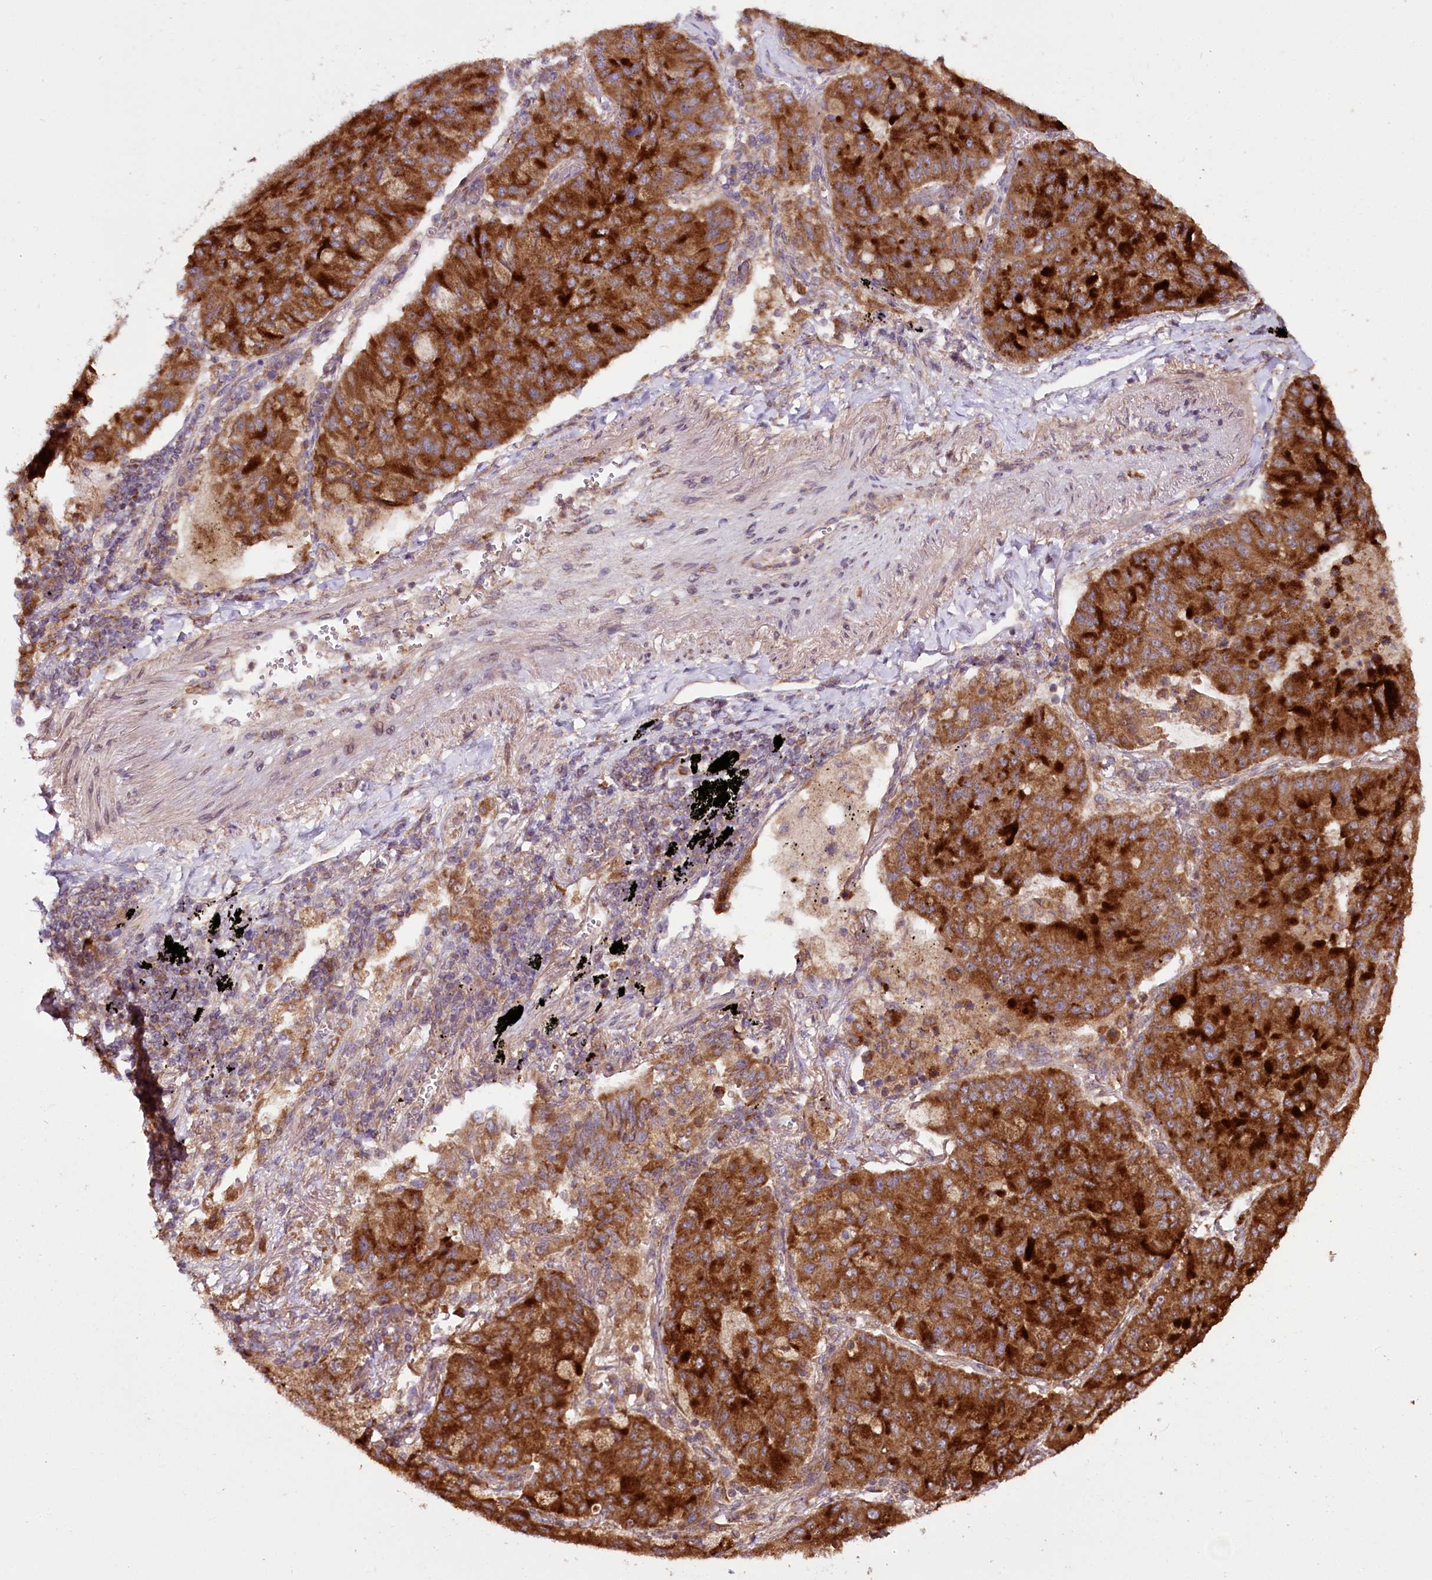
{"staining": {"intensity": "strong", "quantity": ">75%", "location": "cytoplasmic/membranous"}, "tissue": "lung cancer", "cell_type": "Tumor cells", "image_type": "cancer", "snomed": [{"axis": "morphology", "description": "Squamous cell carcinoma, NOS"}, {"axis": "topography", "description": "Lung"}], "caption": "Protein staining exhibits strong cytoplasmic/membranous staining in about >75% of tumor cells in lung squamous cell carcinoma.", "gene": "RAB7A", "patient": {"sex": "male", "age": 74}}